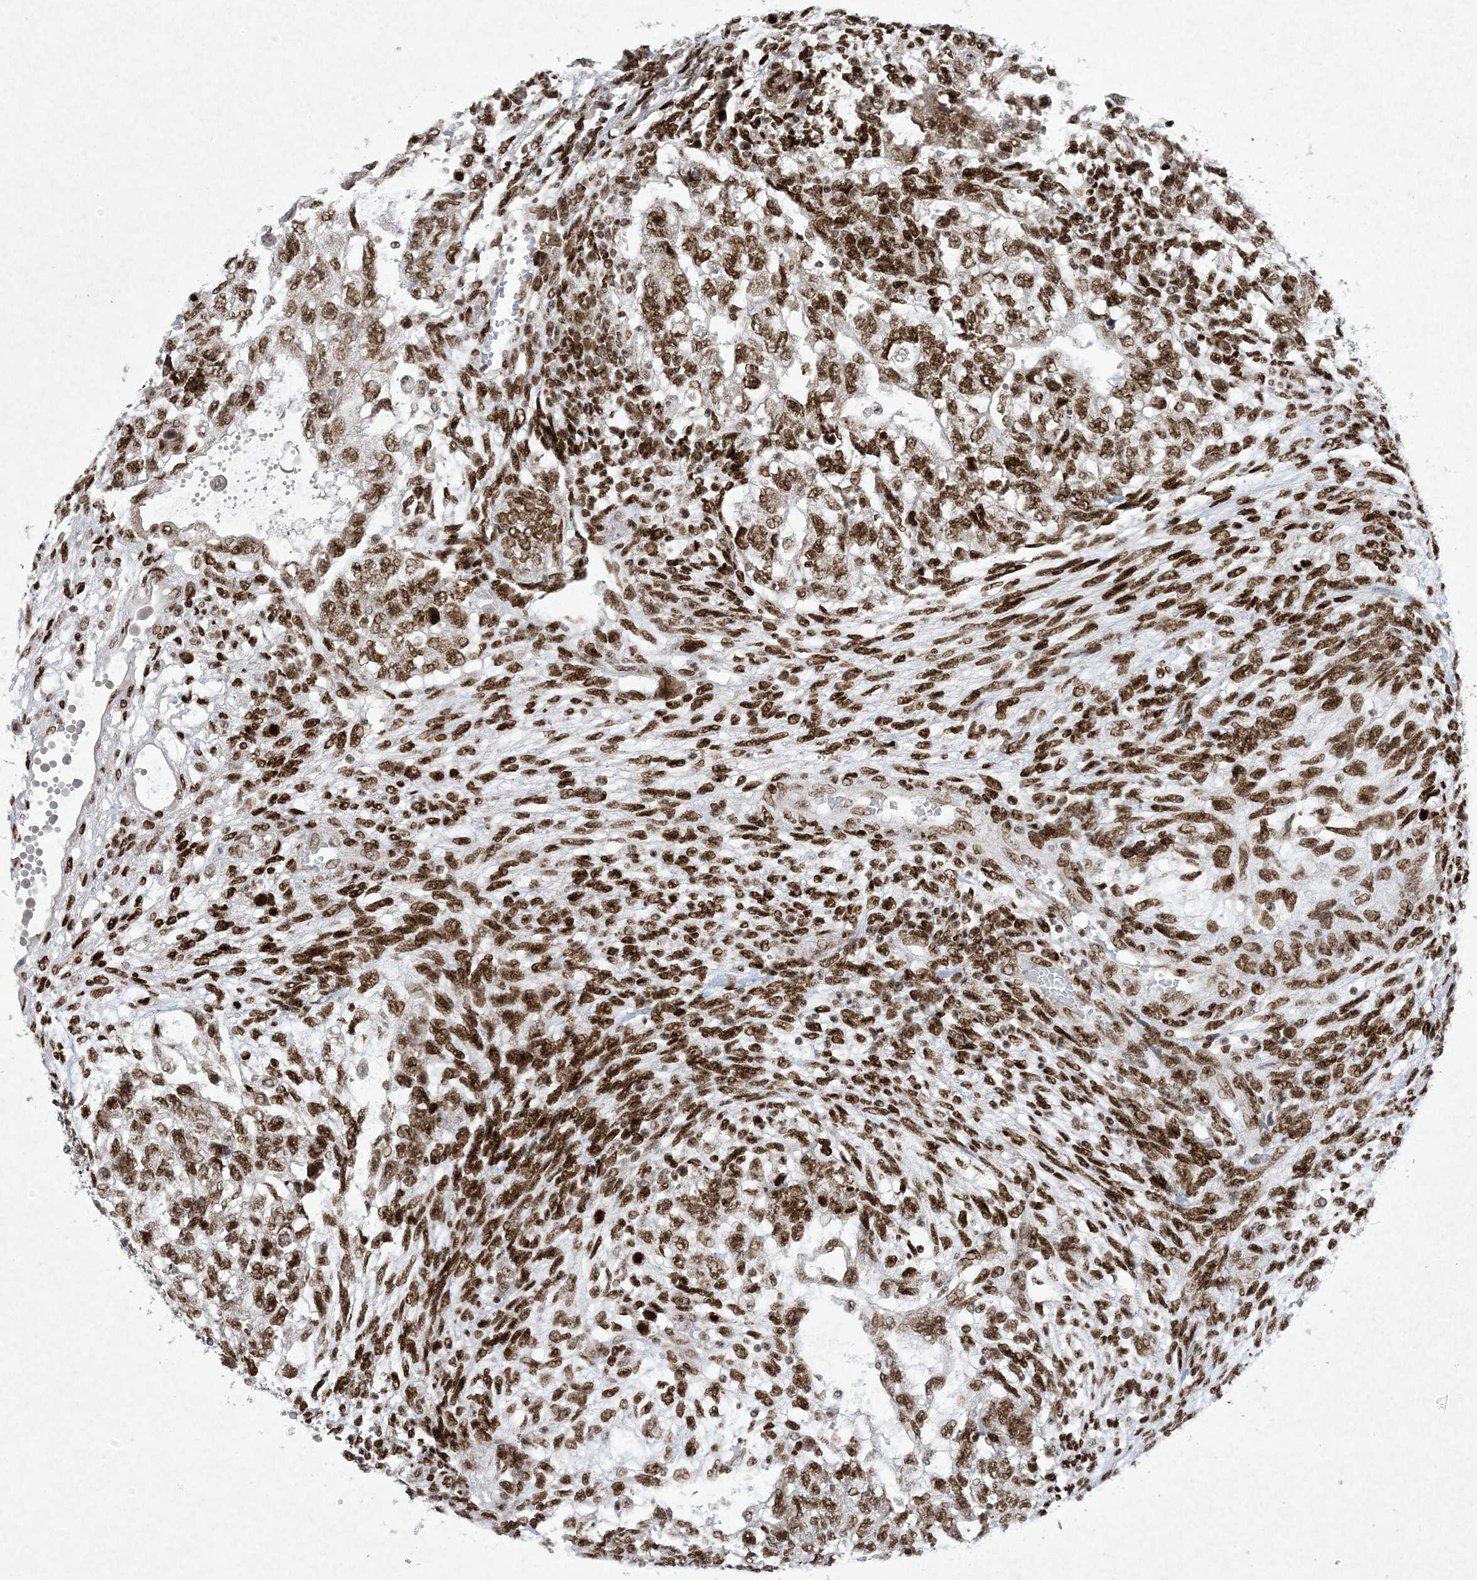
{"staining": {"intensity": "moderate", "quantity": ">75%", "location": "nuclear"}, "tissue": "testis cancer", "cell_type": "Tumor cells", "image_type": "cancer", "snomed": [{"axis": "morphology", "description": "Normal tissue, NOS"}, {"axis": "morphology", "description": "Carcinoma, Embryonal, NOS"}, {"axis": "topography", "description": "Testis"}], "caption": "Protein expression by immunohistochemistry demonstrates moderate nuclear expression in about >75% of tumor cells in testis cancer (embryonal carcinoma).", "gene": "PKNOX2", "patient": {"sex": "male", "age": 36}}